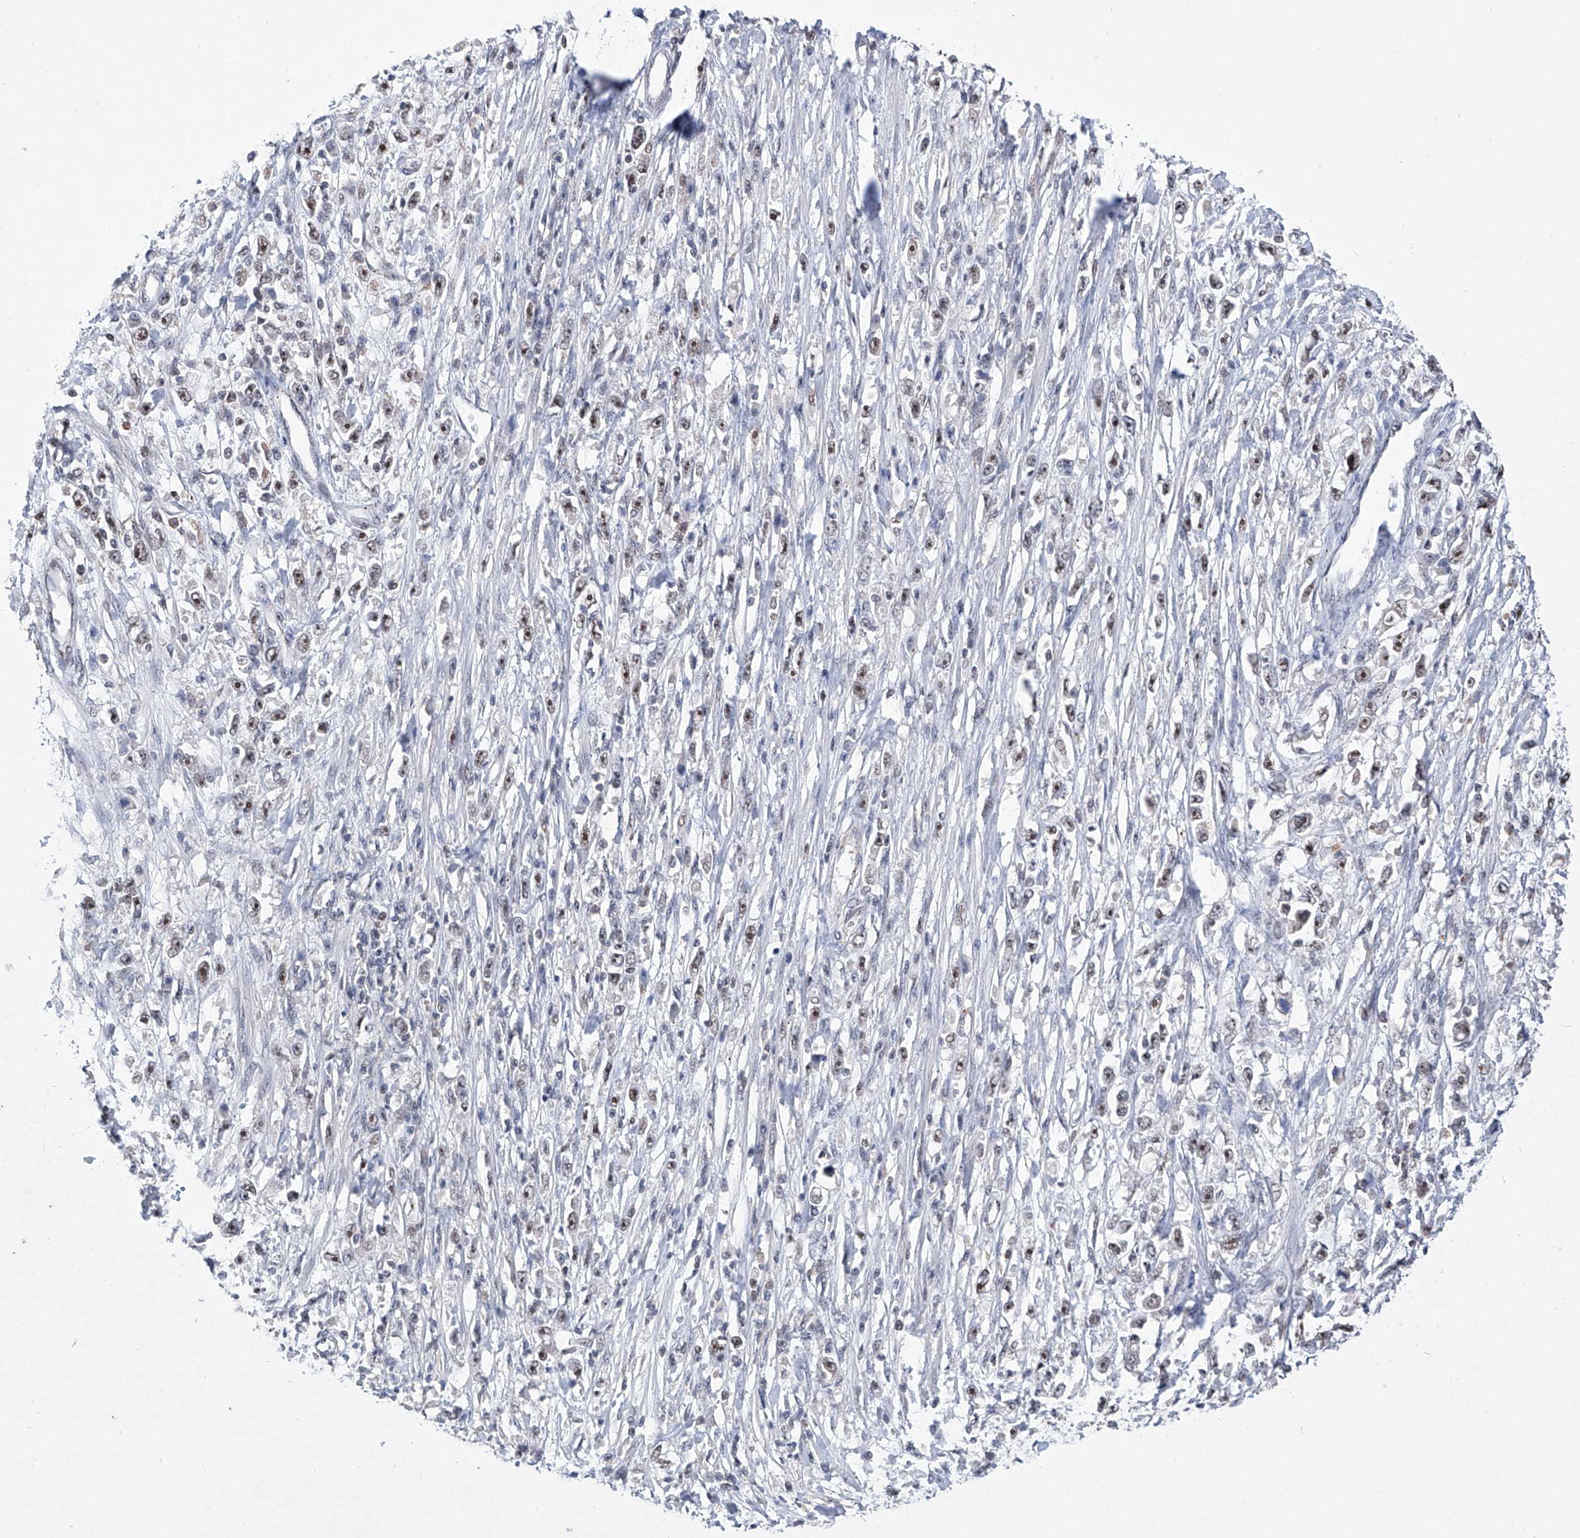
{"staining": {"intensity": "weak", "quantity": "25%-75%", "location": "nuclear"}, "tissue": "stomach cancer", "cell_type": "Tumor cells", "image_type": "cancer", "snomed": [{"axis": "morphology", "description": "Adenocarcinoma, NOS"}, {"axis": "topography", "description": "Stomach"}], "caption": "A brown stain shows weak nuclear staining of a protein in human stomach adenocarcinoma tumor cells. (DAB IHC, brown staining for protein, blue staining for nuclei).", "gene": "RAD54L", "patient": {"sex": "female", "age": 59}}